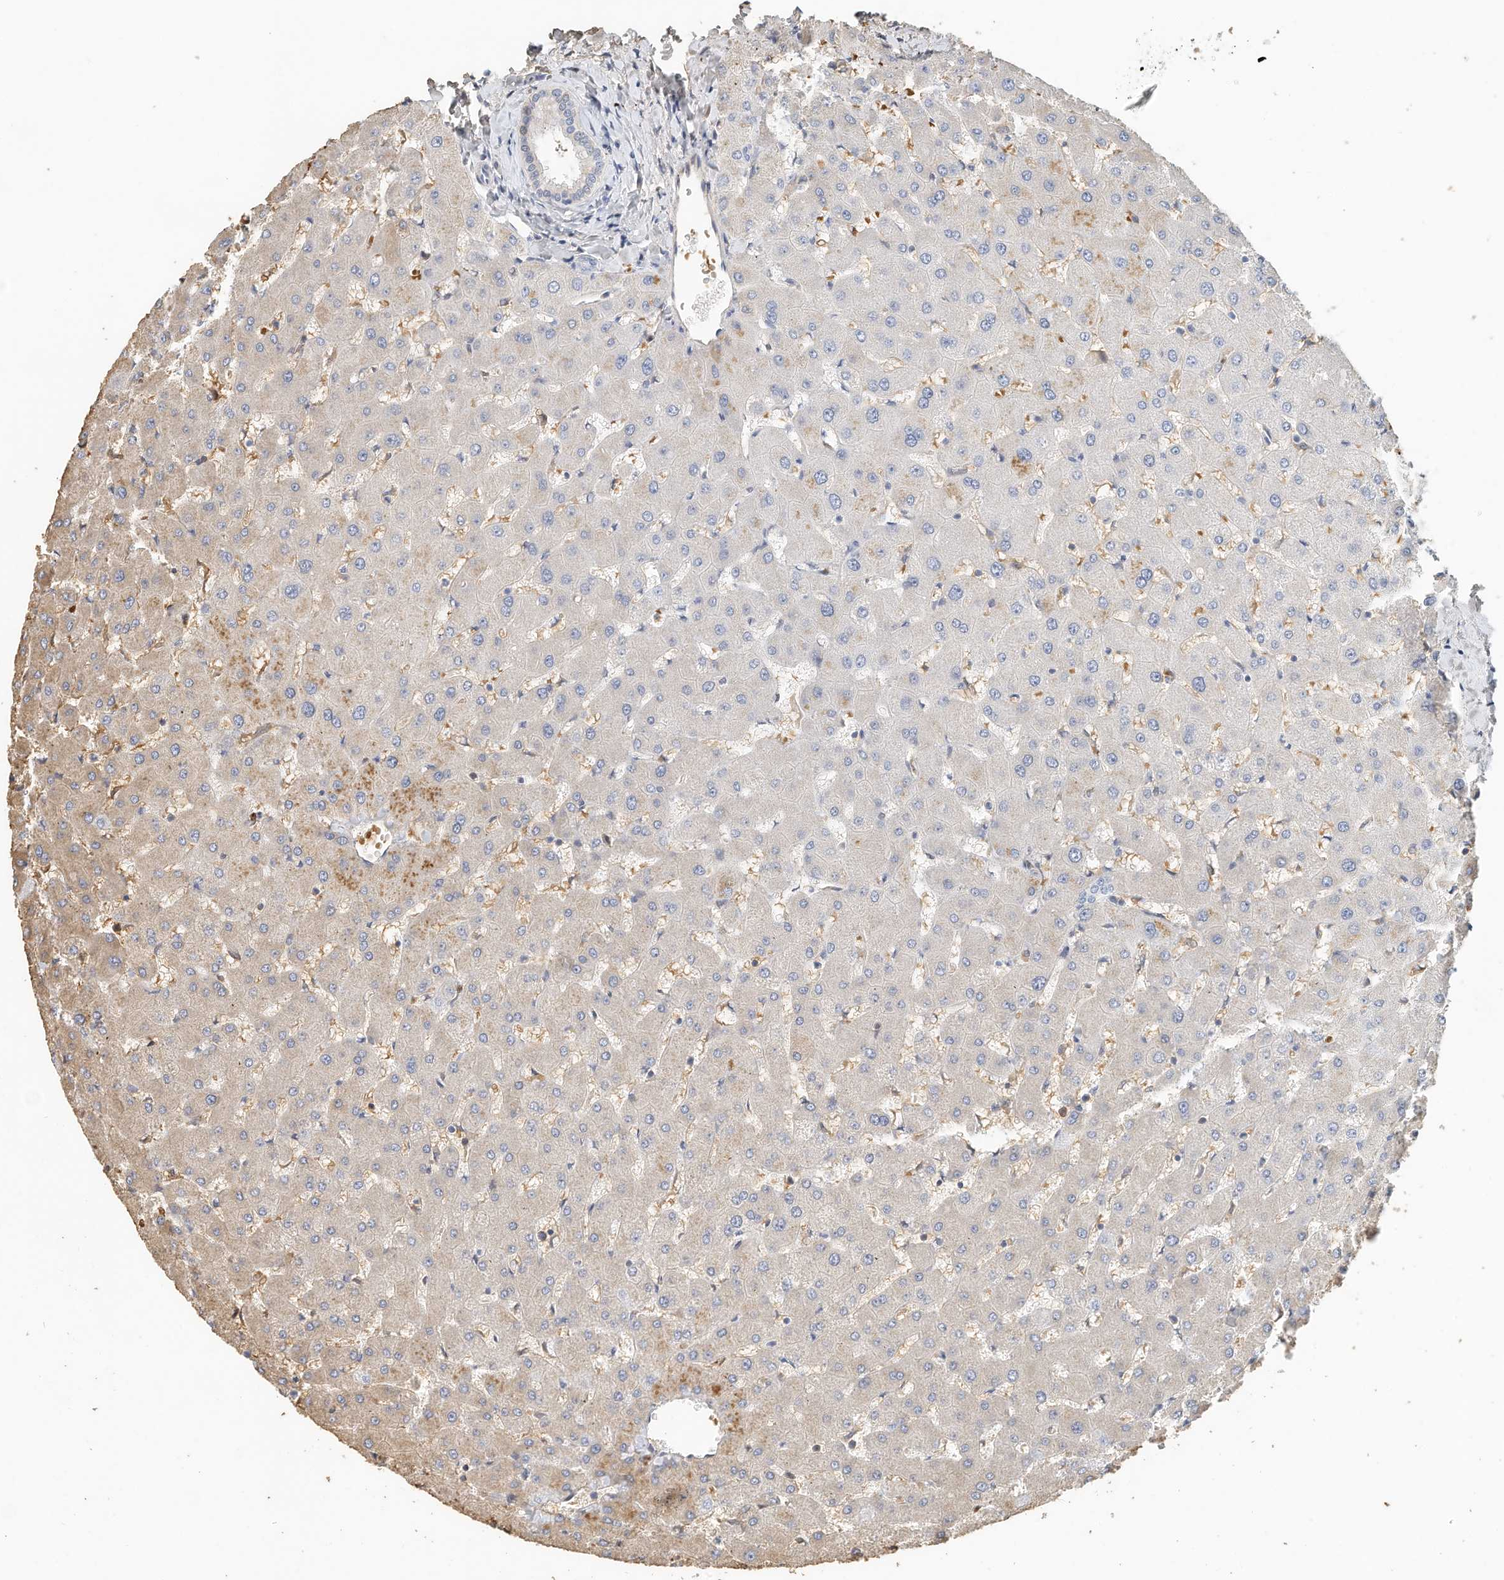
{"staining": {"intensity": "negative", "quantity": "none", "location": "none"}, "tissue": "liver", "cell_type": "Cholangiocytes", "image_type": "normal", "snomed": [{"axis": "morphology", "description": "Normal tissue, NOS"}, {"axis": "topography", "description": "Liver"}], "caption": "High magnification brightfield microscopy of benign liver stained with DAB (brown) and counterstained with hematoxylin (blue): cholangiocytes show no significant expression.", "gene": "RCAN3", "patient": {"sex": "female", "age": 63}}